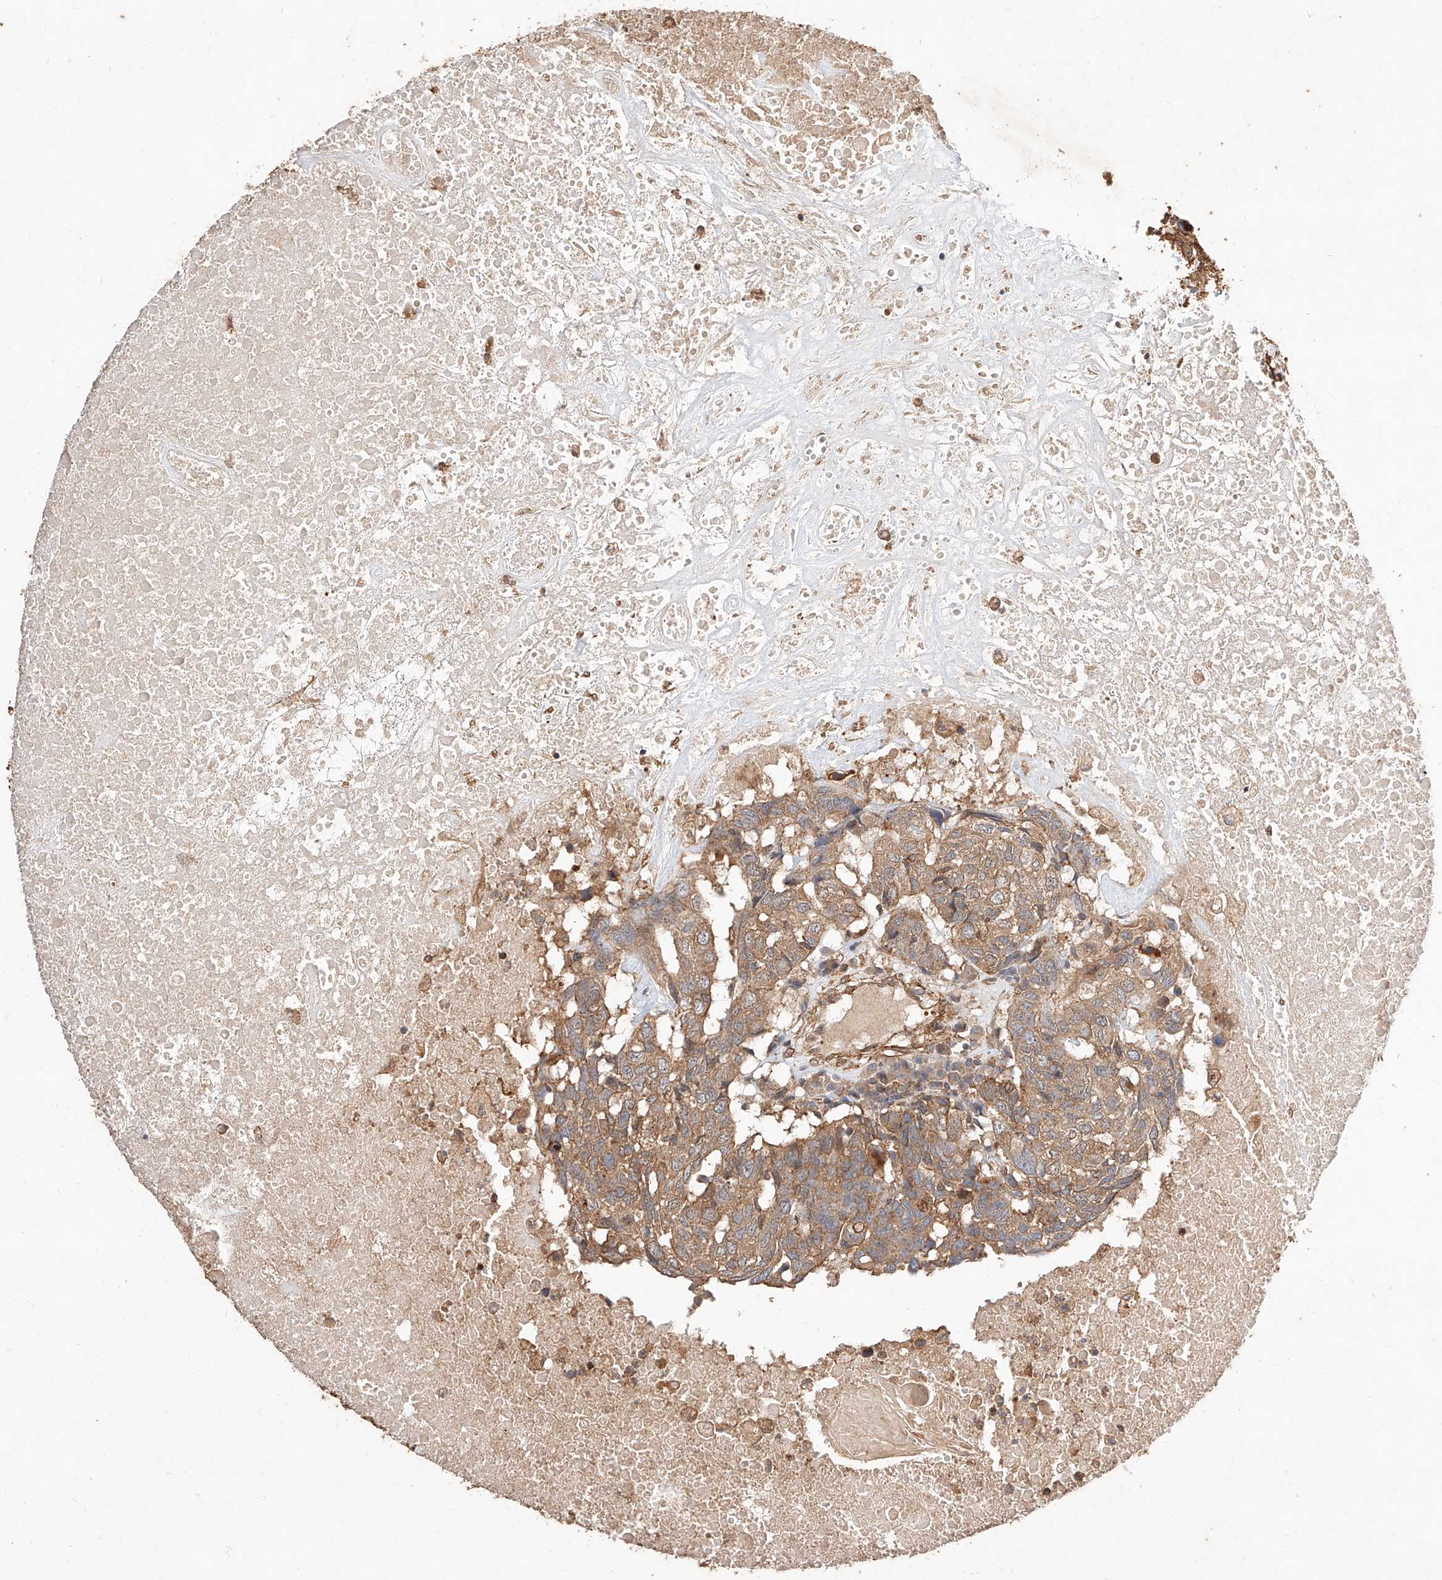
{"staining": {"intensity": "moderate", "quantity": ">75%", "location": "cytoplasmic/membranous"}, "tissue": "head and neck cancer", "cell_type": "Tumor cells", "image_type": "cancer", "snomed": [{"axis": "morphology", "description": "Squamous cell carcinoma, NOS"}, {"axis": "topography", "description": "Head-Neck"}], "caption": "Approximately >75% of tumor cells in head and neck squamous cell carcinoma display moderate cytoplasmic/membranous protein expression as visualized by brown immunohistochemical staining.", "gene": "GHDC", "patient": {"sex": "male", "age": 66}}